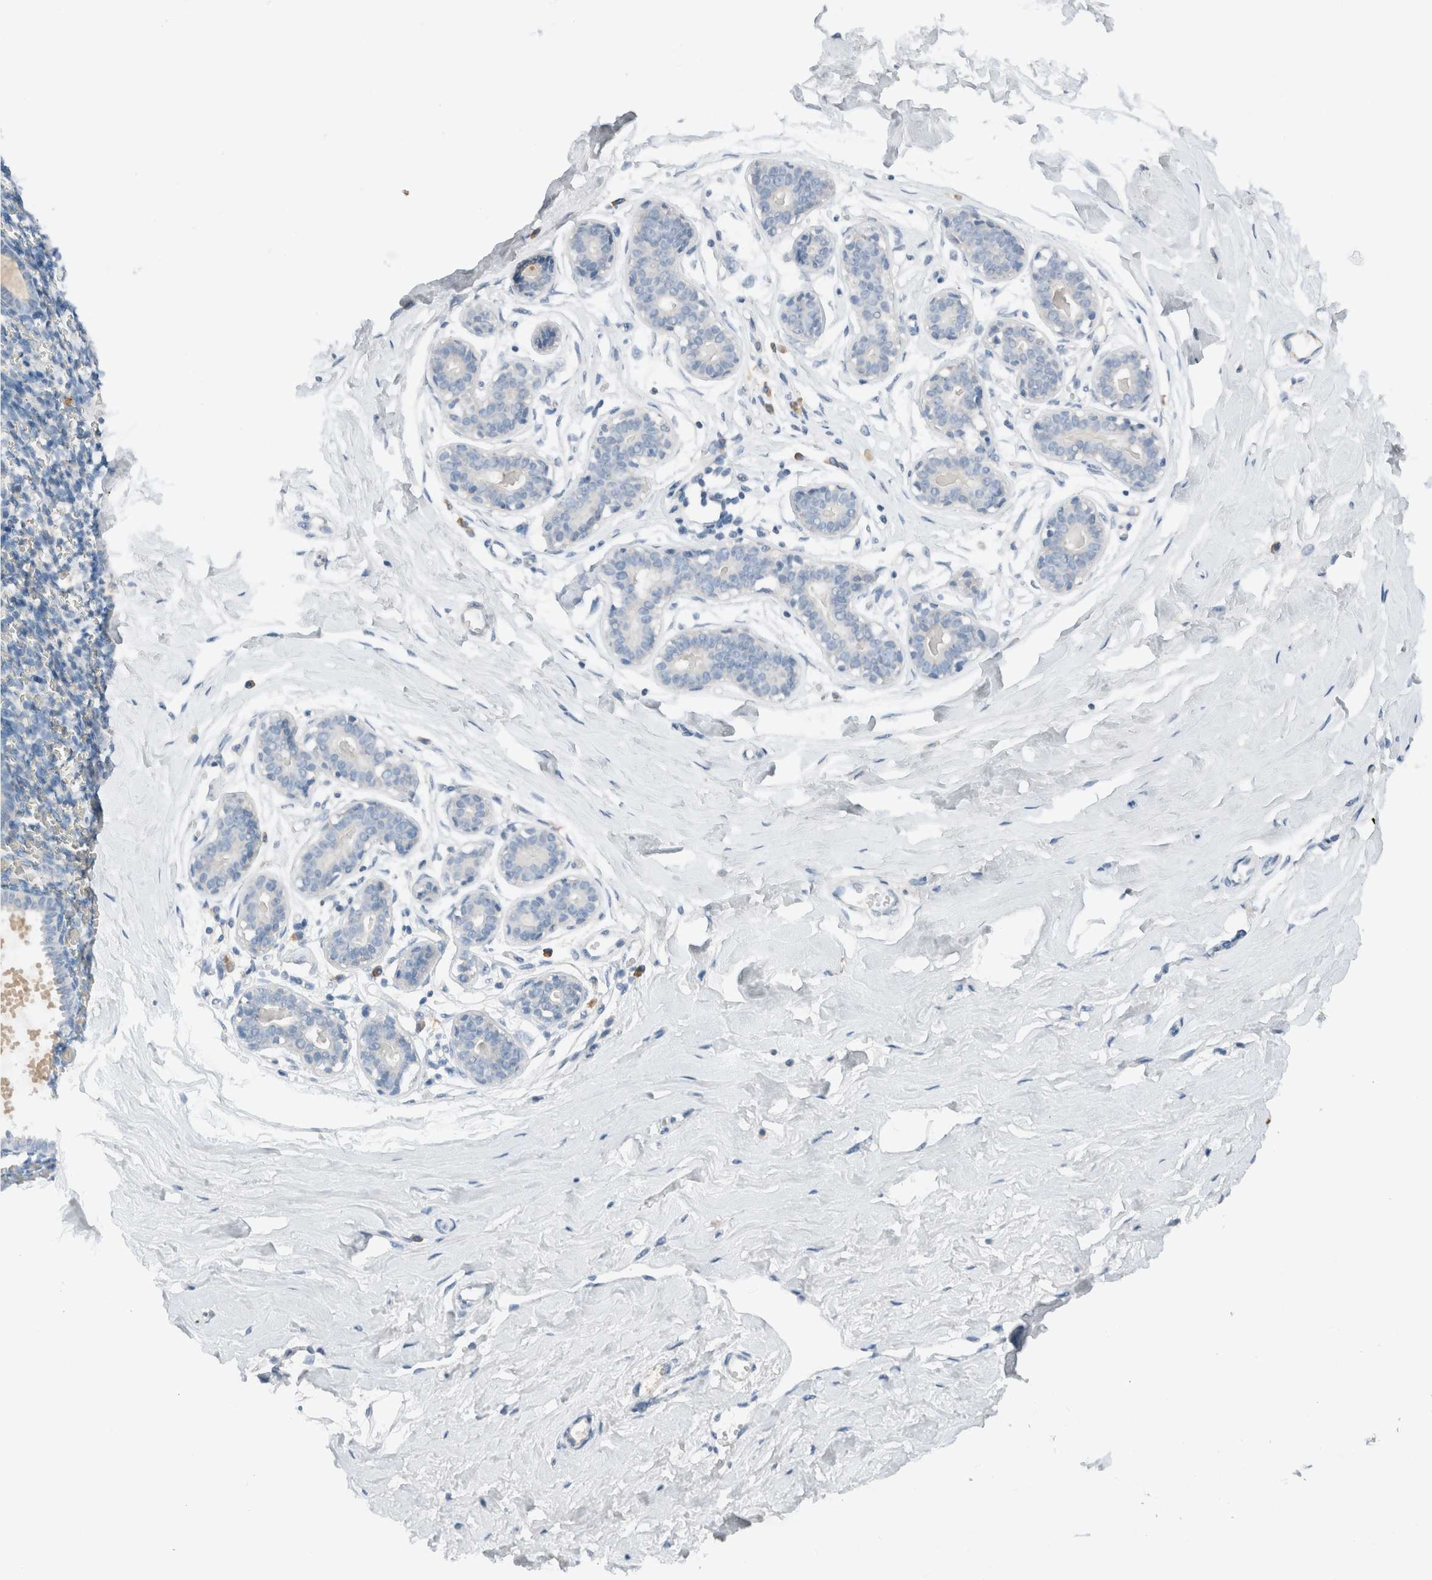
{"staining": {"intensity": "negative", "quantity": "none", "location": "none"}, "tissue": "breast", "cell_type": "Adipocytes", "image_type": "normal", "snomed": [{"axis": "morphology", "description": "Normal tissue, NOS"}, {"axis": "topography", "description": "Breast"}], "caption": "This is an IHC image of benign human breast. There is no positivity in adipocytes.", "gene": "DUOX1", "patient": {"sex": "female", "age": 23}}